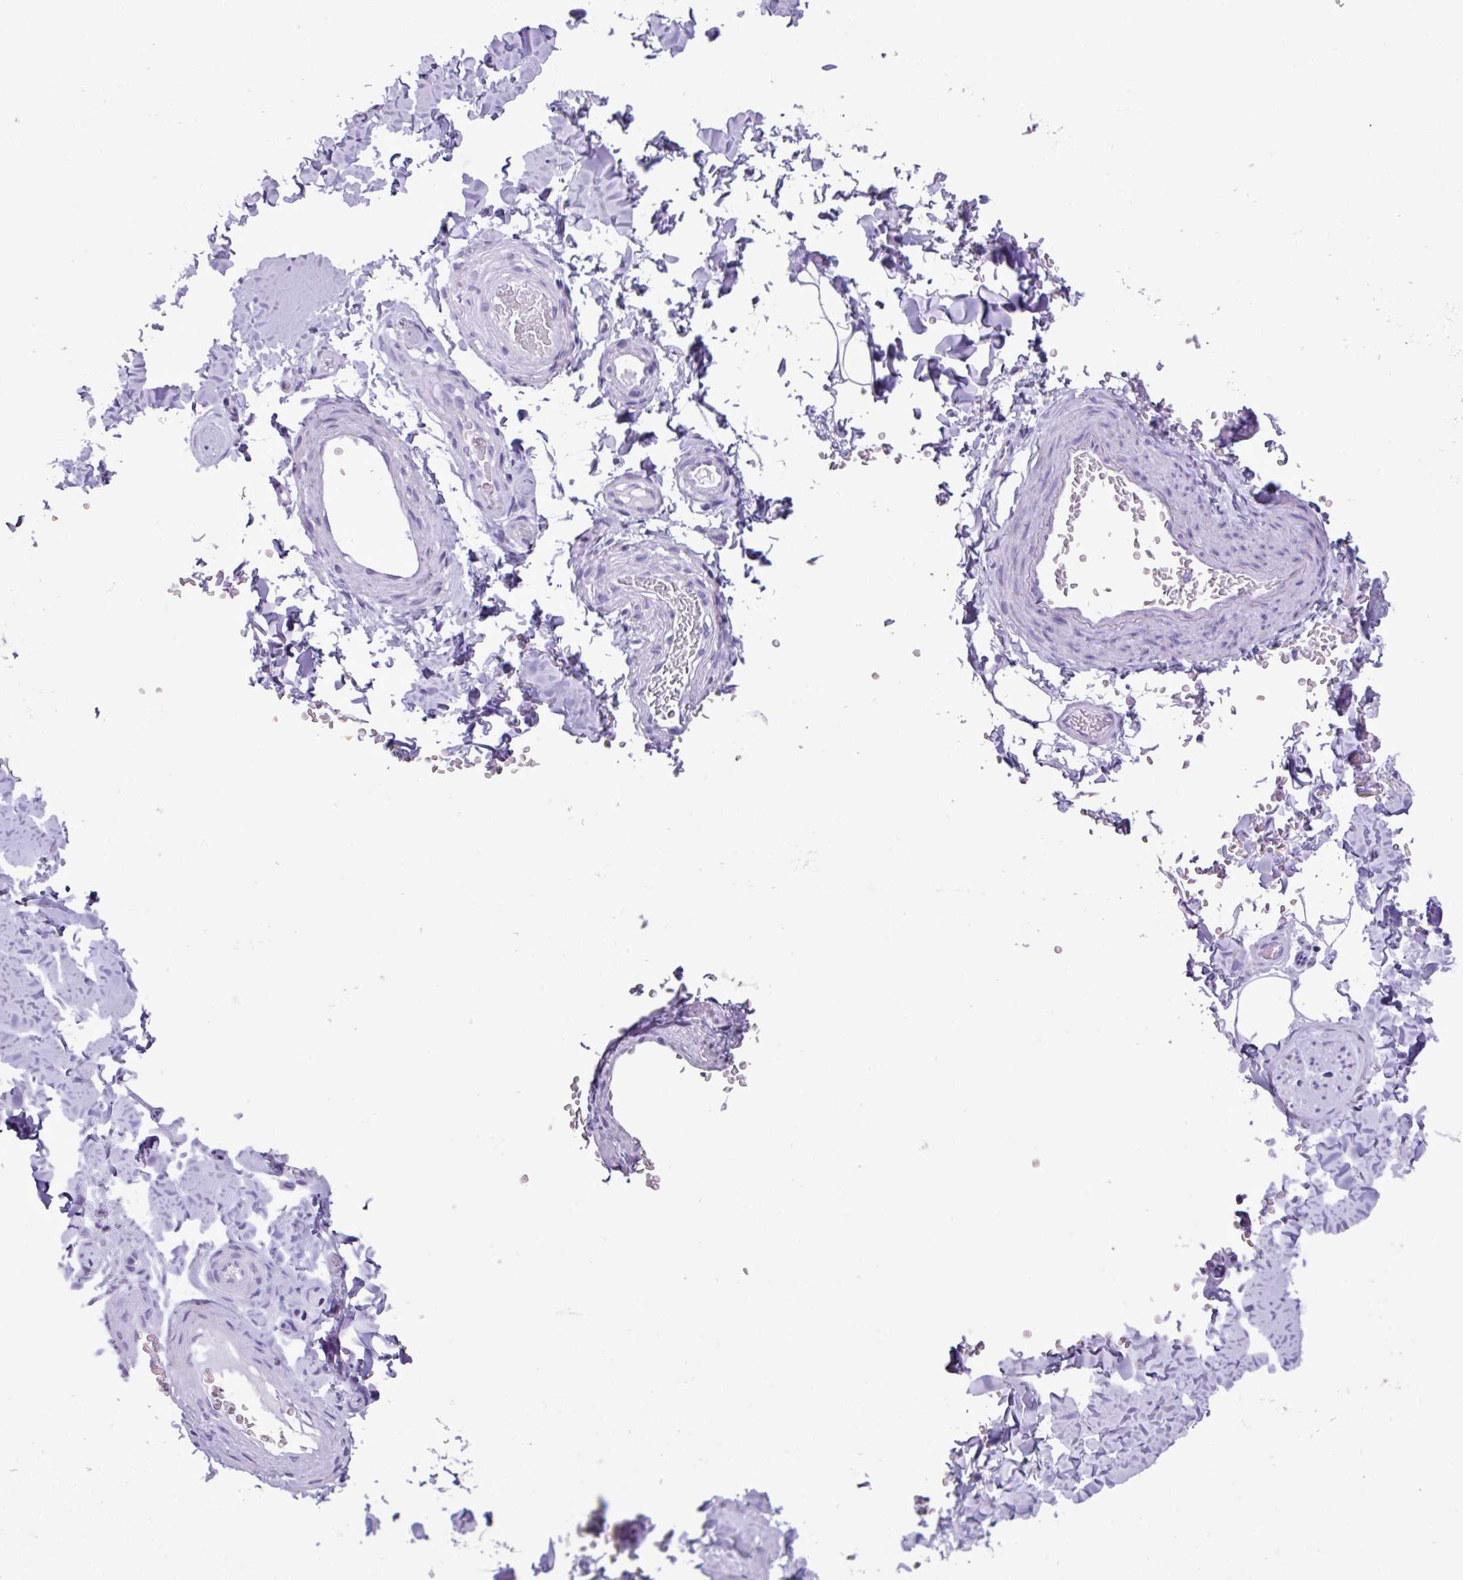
{"staining": {"intensity": "negative", "quantity": "none", "location": "none"}, "tissue": "adipose tissue", "cell_type": "Adipocytes", "image_type": "normal", "snomed": [{"axis": "morphology", "description": "Normal tissue, NOS"}, {"axis": "topography", "description": "Soft tissue"}, {"axis": "topography", "description": "Adipose tissue"}, {"axis": "topography", "description": "Vascular tissue"}, {"axis": "topography", "description": "Peripheral nerve tissue"}], "caption": "The photomicrograph demonstrates no staining of adipocytes in normal adipose tissue. (DAB (3,3'-diaminobenzidine) IHC visualized using brightfield microscopy, high magnification).", "gene": "AGO3", "patient": {"sex": "male", "age": 46}}